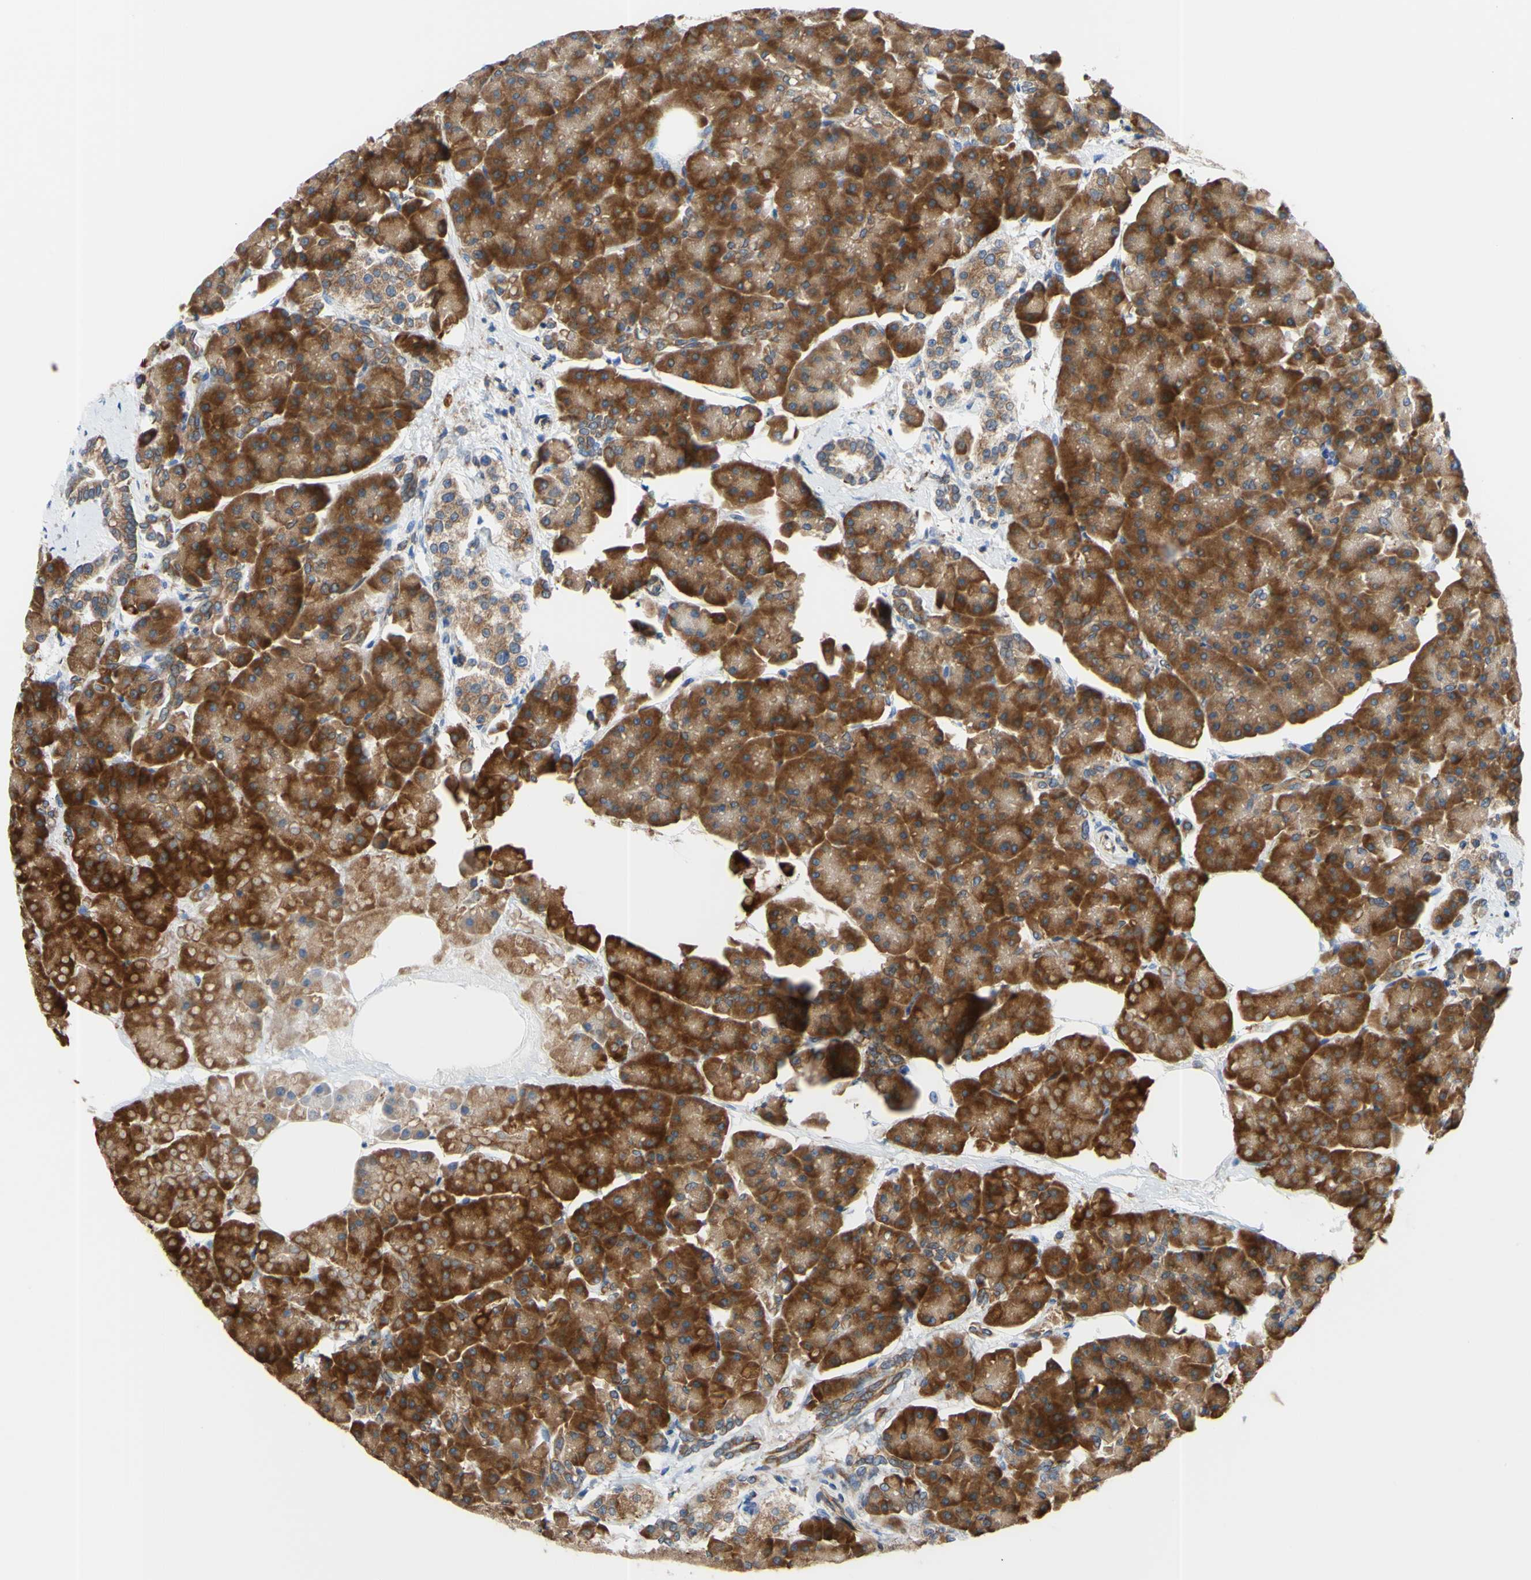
{"staining": {"intensity": "moderate", "quantity": ">75%", "location": "cytoplasmic/membranous"}, "tissue": "pancreas", "cell_type": "Exocrine glandular cells", "image_type": "normal", "snomed": [{"axis": "morphology", "description": "Normal tissue, NOS"}, {"axis": "topography", "description": "Pancreas"}], "caption": "This is a histology image of immunohistochemistry (IHC) staining of unremarkable pancreas, which shows moderate expression in the cytoplasmic/membranous of exocrine glandular cells.", "gene": "MGST2", "patient": {"sex": "female", "age": 70}}